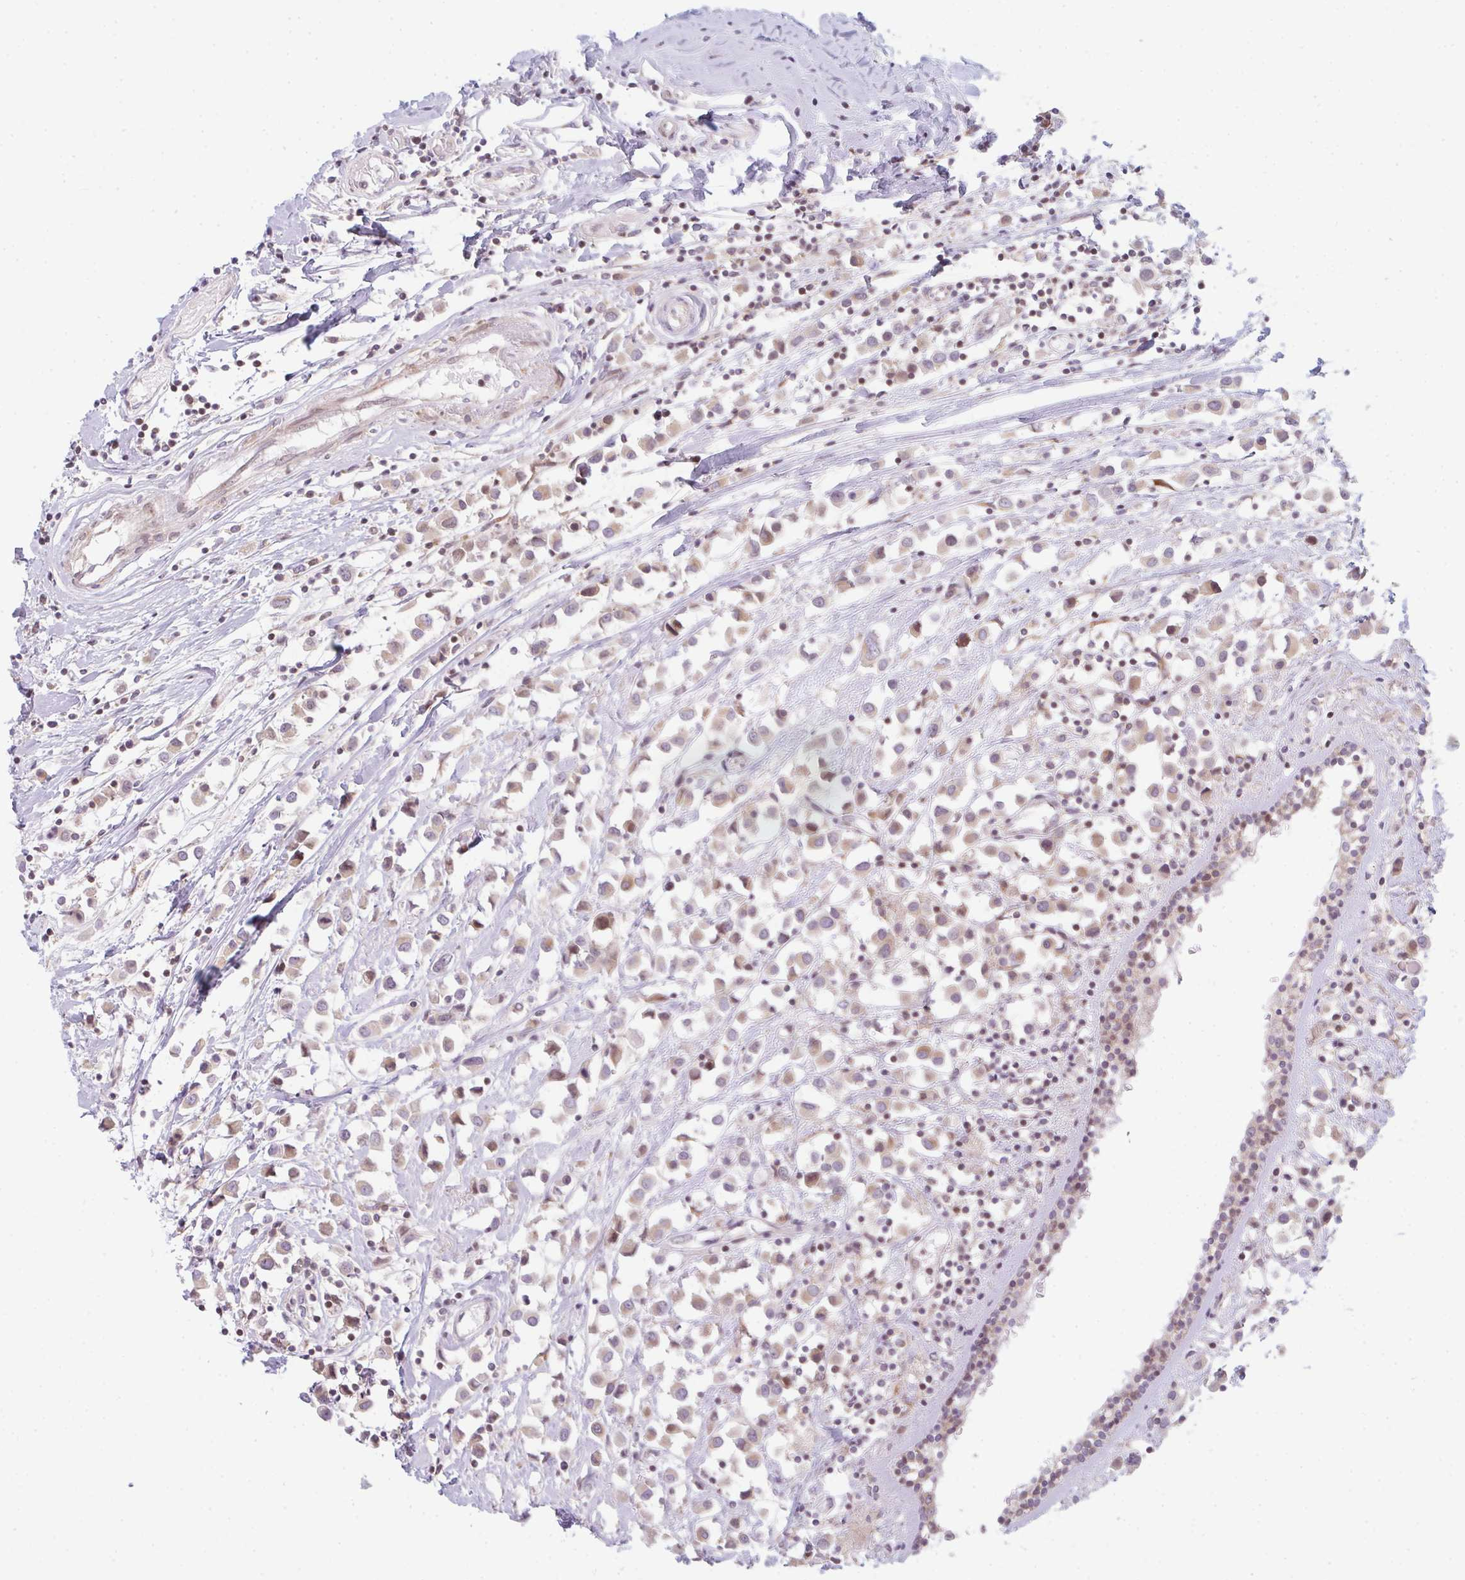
{"staining": {"intensity": "weak", "quantity": "25%-75%", "location": "cytoplasmic/membranous"}, "tissue": "breast cancer", "cell_type": "Tumor cells", "image_type": "cancer", "snomed": [{"axis": "morphology", "description": "Duct carcinoma"}, {"axis": "topography", "description": "Breast"}], "caption": "Breast cancer stained with immunohistochemistry (IHC) reveals weak cytoplasmic/membranous positivity in approximately 25%-75% of tumor cells.", "gene": "TMEM237", "patient": {"sex": "female", "age": 61}}